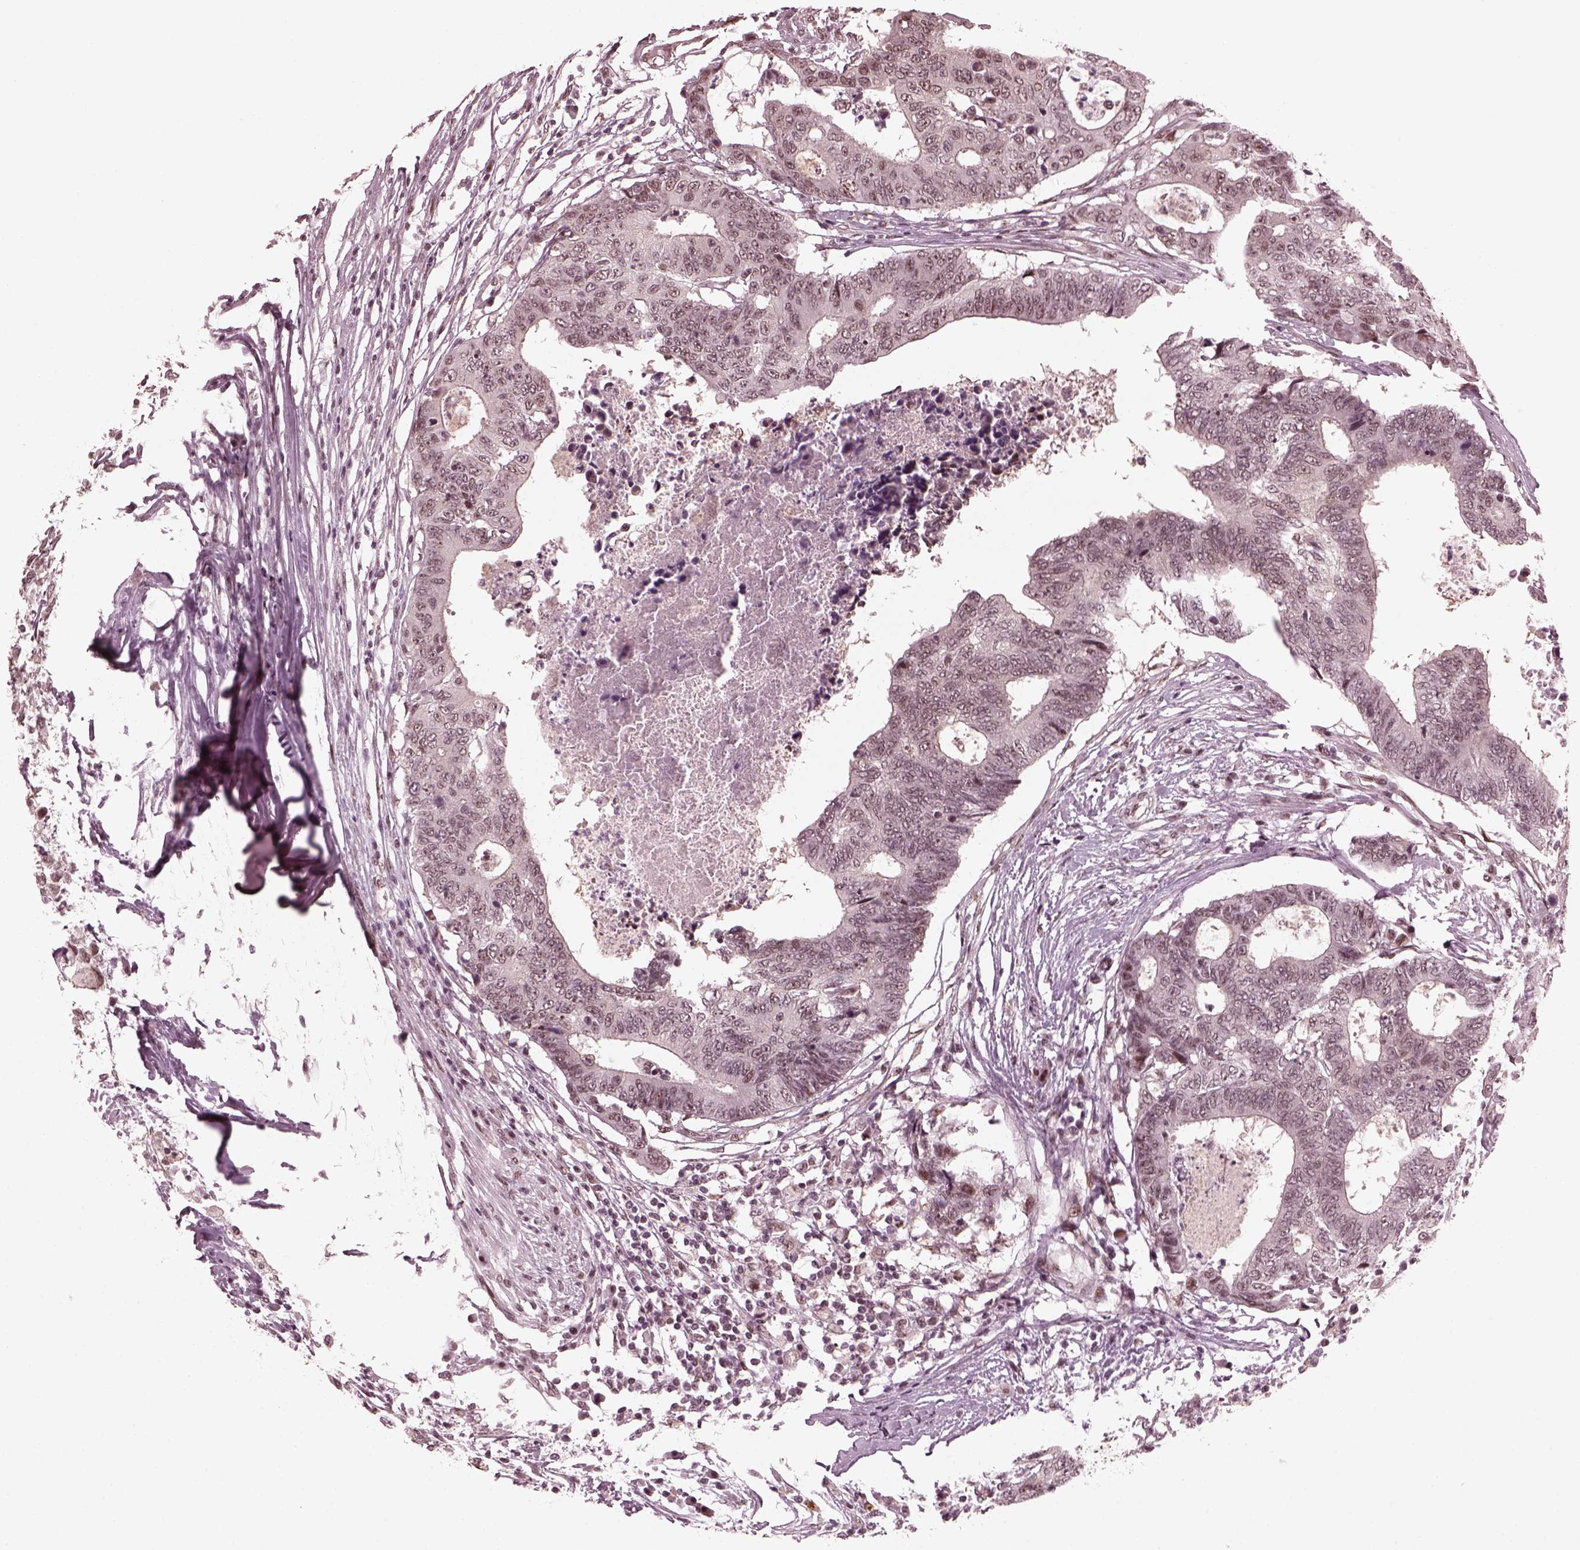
{"staining": {"intensity": "negative", "quantity": "none", "location": "none"}, "tissue": "colorectal cancer", "cell_type": "Tumor cells", "image_type": "cancer", "snomed": [{"axis": "morphology", "description": "Adenocarcinoma, NOS"}, {"axis": "topography", "description": "Colon"}], "caption": "High magnification brightfield microscopy of colorectal cancer (adenocarcinoma) stained with DAB (brown) and counterstained with hematoxylin (blue): tumor cells show no significant positivity.", "gene": "TRIB3", "patient": {"sex": "female", "age": 48}}